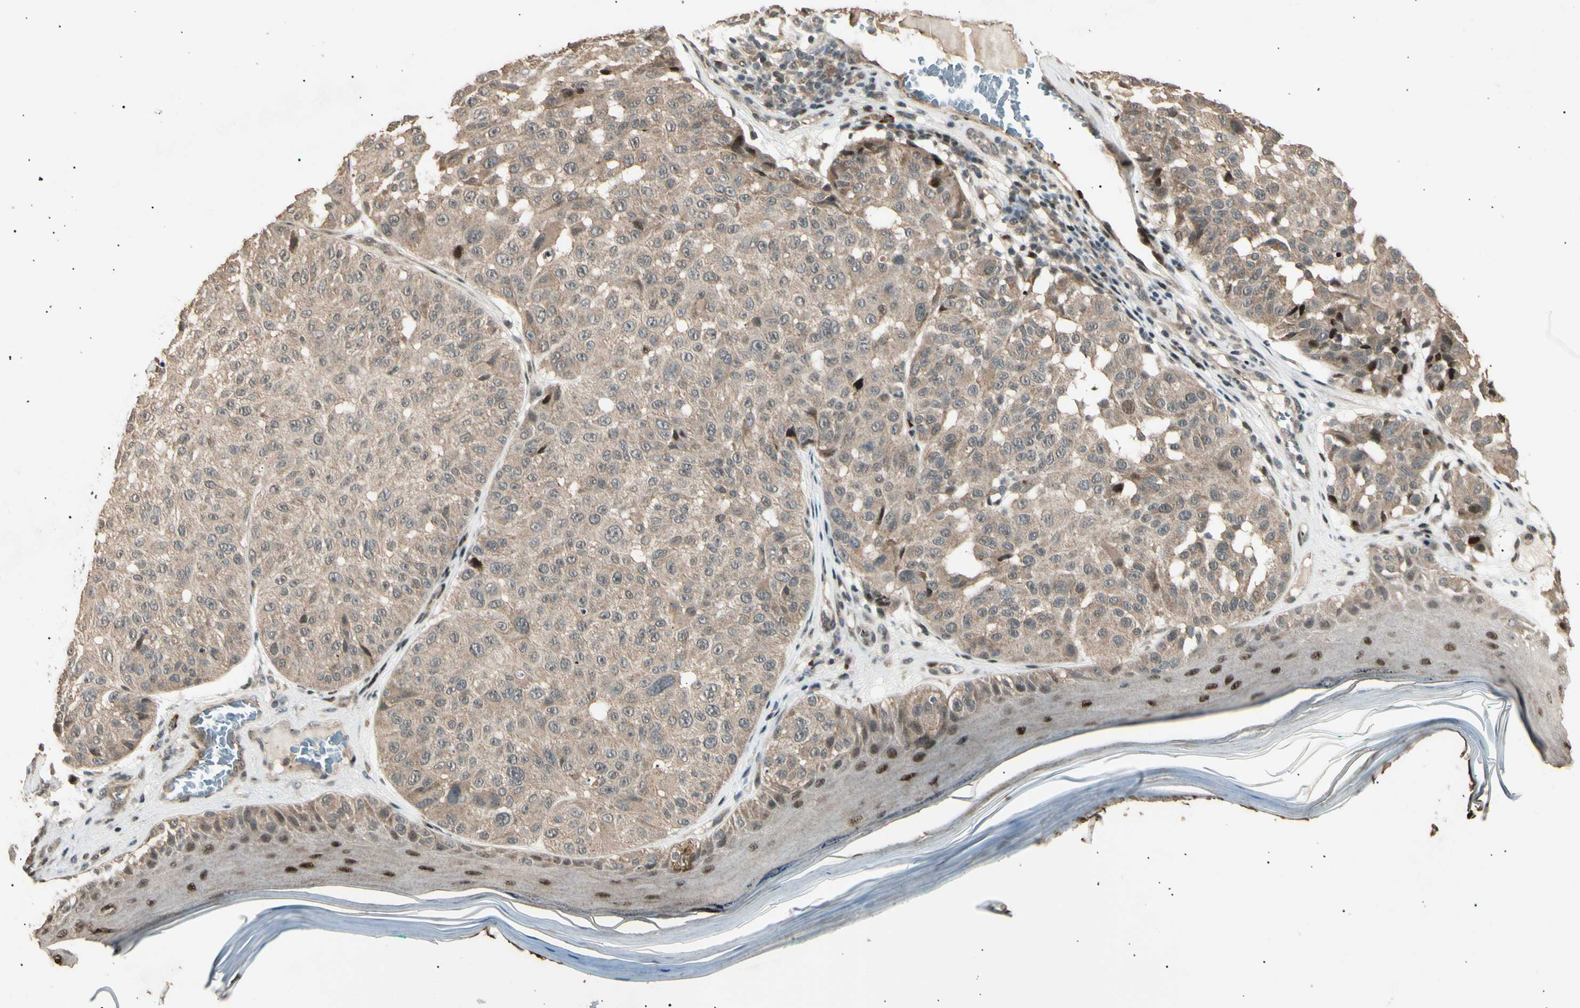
{"staining": {"intensity": "weak", "quantity": ">75%", "location": "cytoplasmic/membranous"}, "tissue": "melanoma", "cell_type": "Tumor cells", "image_type": "cancer", "snomed": [{"axis": "morphology", "description": "Malignant melanoma, NOS"}, {"axis": "topography", "description": "Skin"}], "caption": "DAB (3,3'-diaminobenzidine) immunohistochemical staining of malignant melanoma displays weak cytoplasmic/membranous protein positivity in about >75% of tumor cells.", "gene": "NUAK2", "patient": {"sex": "female", "age": 46}}